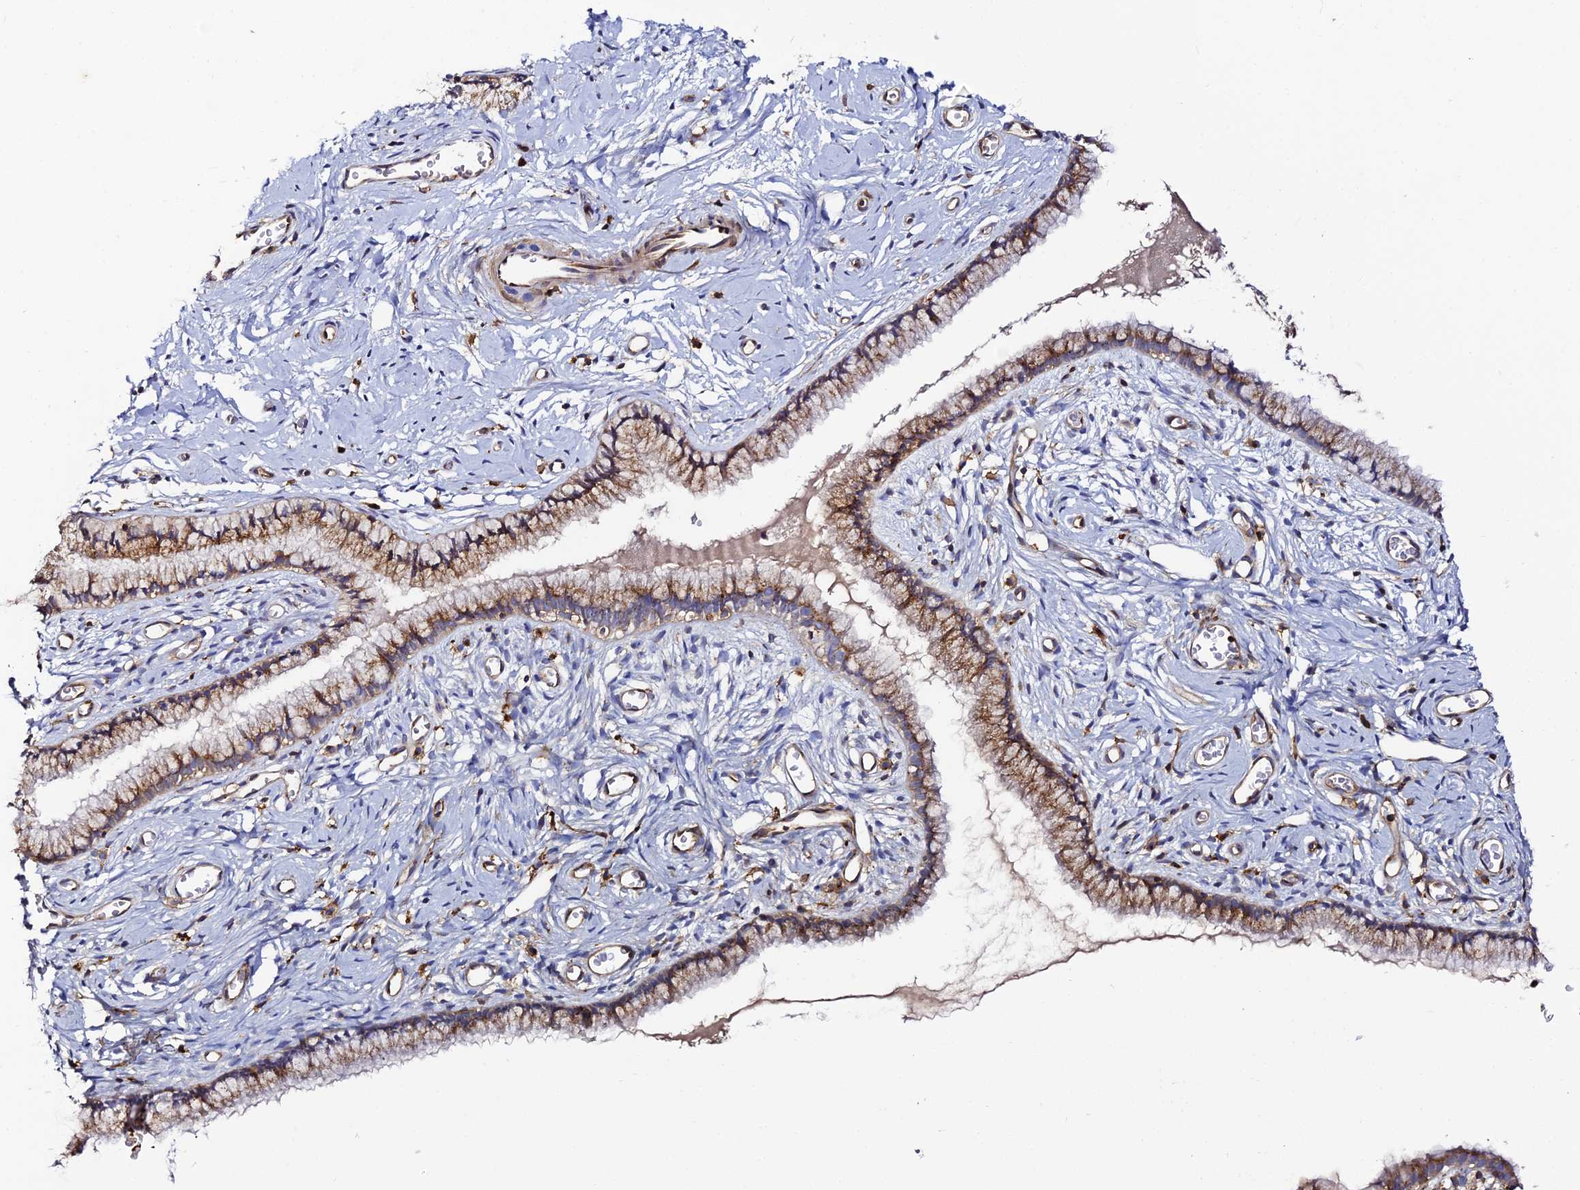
{"staining": {"intensity": "strong", "quantity": ">75%", "location": "cytoplasmic/membranous"}, "tissue": "cervix", "cell_type": "Glandular cells", "image_type": "normal", "snomed": [{"axis": "morphology", "description": "Normal tissue, NOS"}, {"axis": "topography", "description": "Cervix"}], "caption": "DAB (3,3'-diaminobenzidine) immunohistochemical staining of unremarkable human cervix demonstrates strong cytoplasmic/membranous protein expression in about >75% of glandular cells. The protein of interest is stained brown, and the nuclei are stained in blue (DAB IHC with brightfield microscopy, high magnification).", "gene": "TRPV2", "patient": {"sex": "female", "age": 40}}